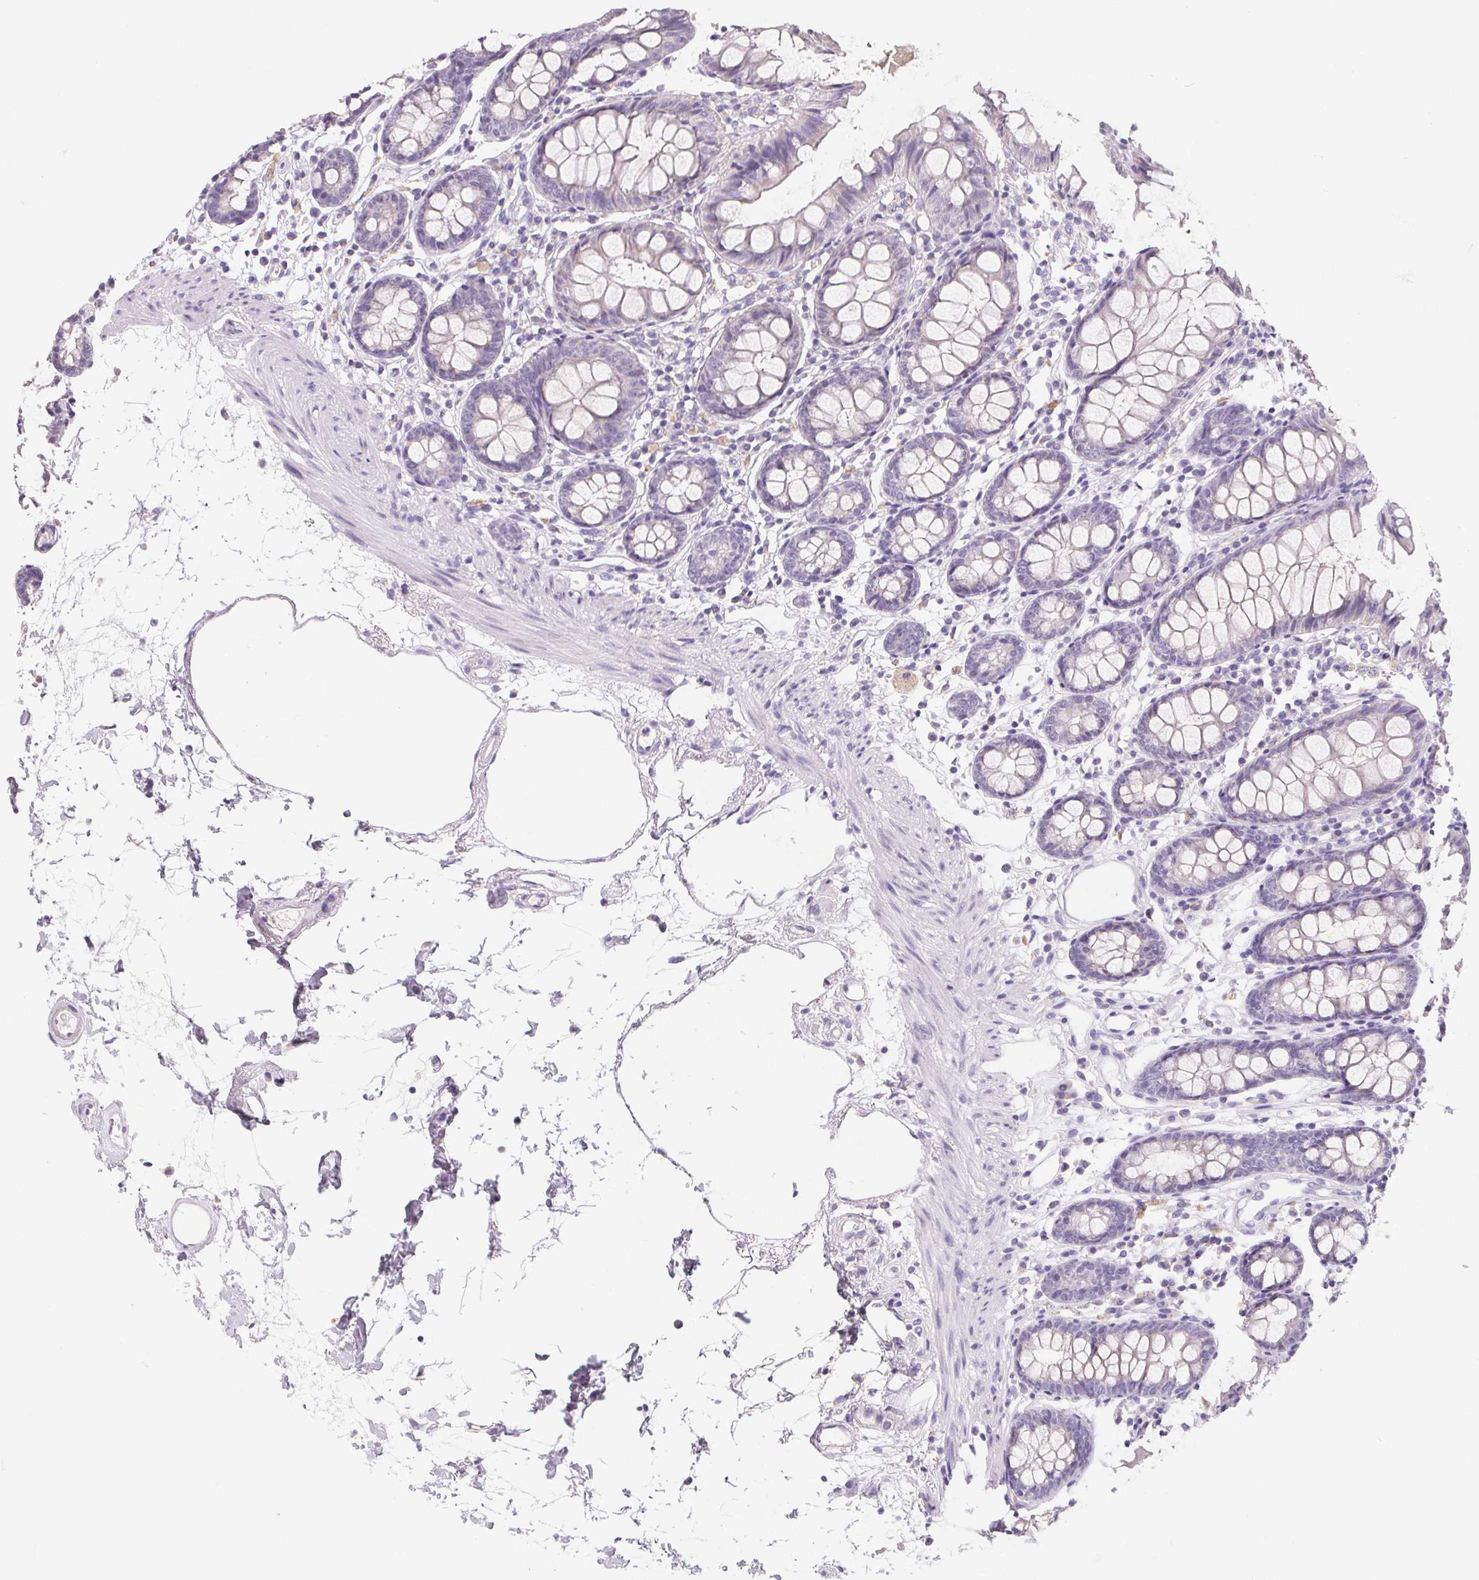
{"staining": {"intensity": "negative", "quantity": "none", "location": "none"}, "tissue": "colon", "cell_type": "Endothelial cells", "image_type": "normal", "snomed": [{"axis": "morphology", "description": "Normal tissue, NOS"}, {"axis": "topography", "description": "Colon"}], "caption": "Endothelial cells show no significant positivity in benign colon.", "gene": "FDX1", "patient": {"sex": "female", "age": 84}}